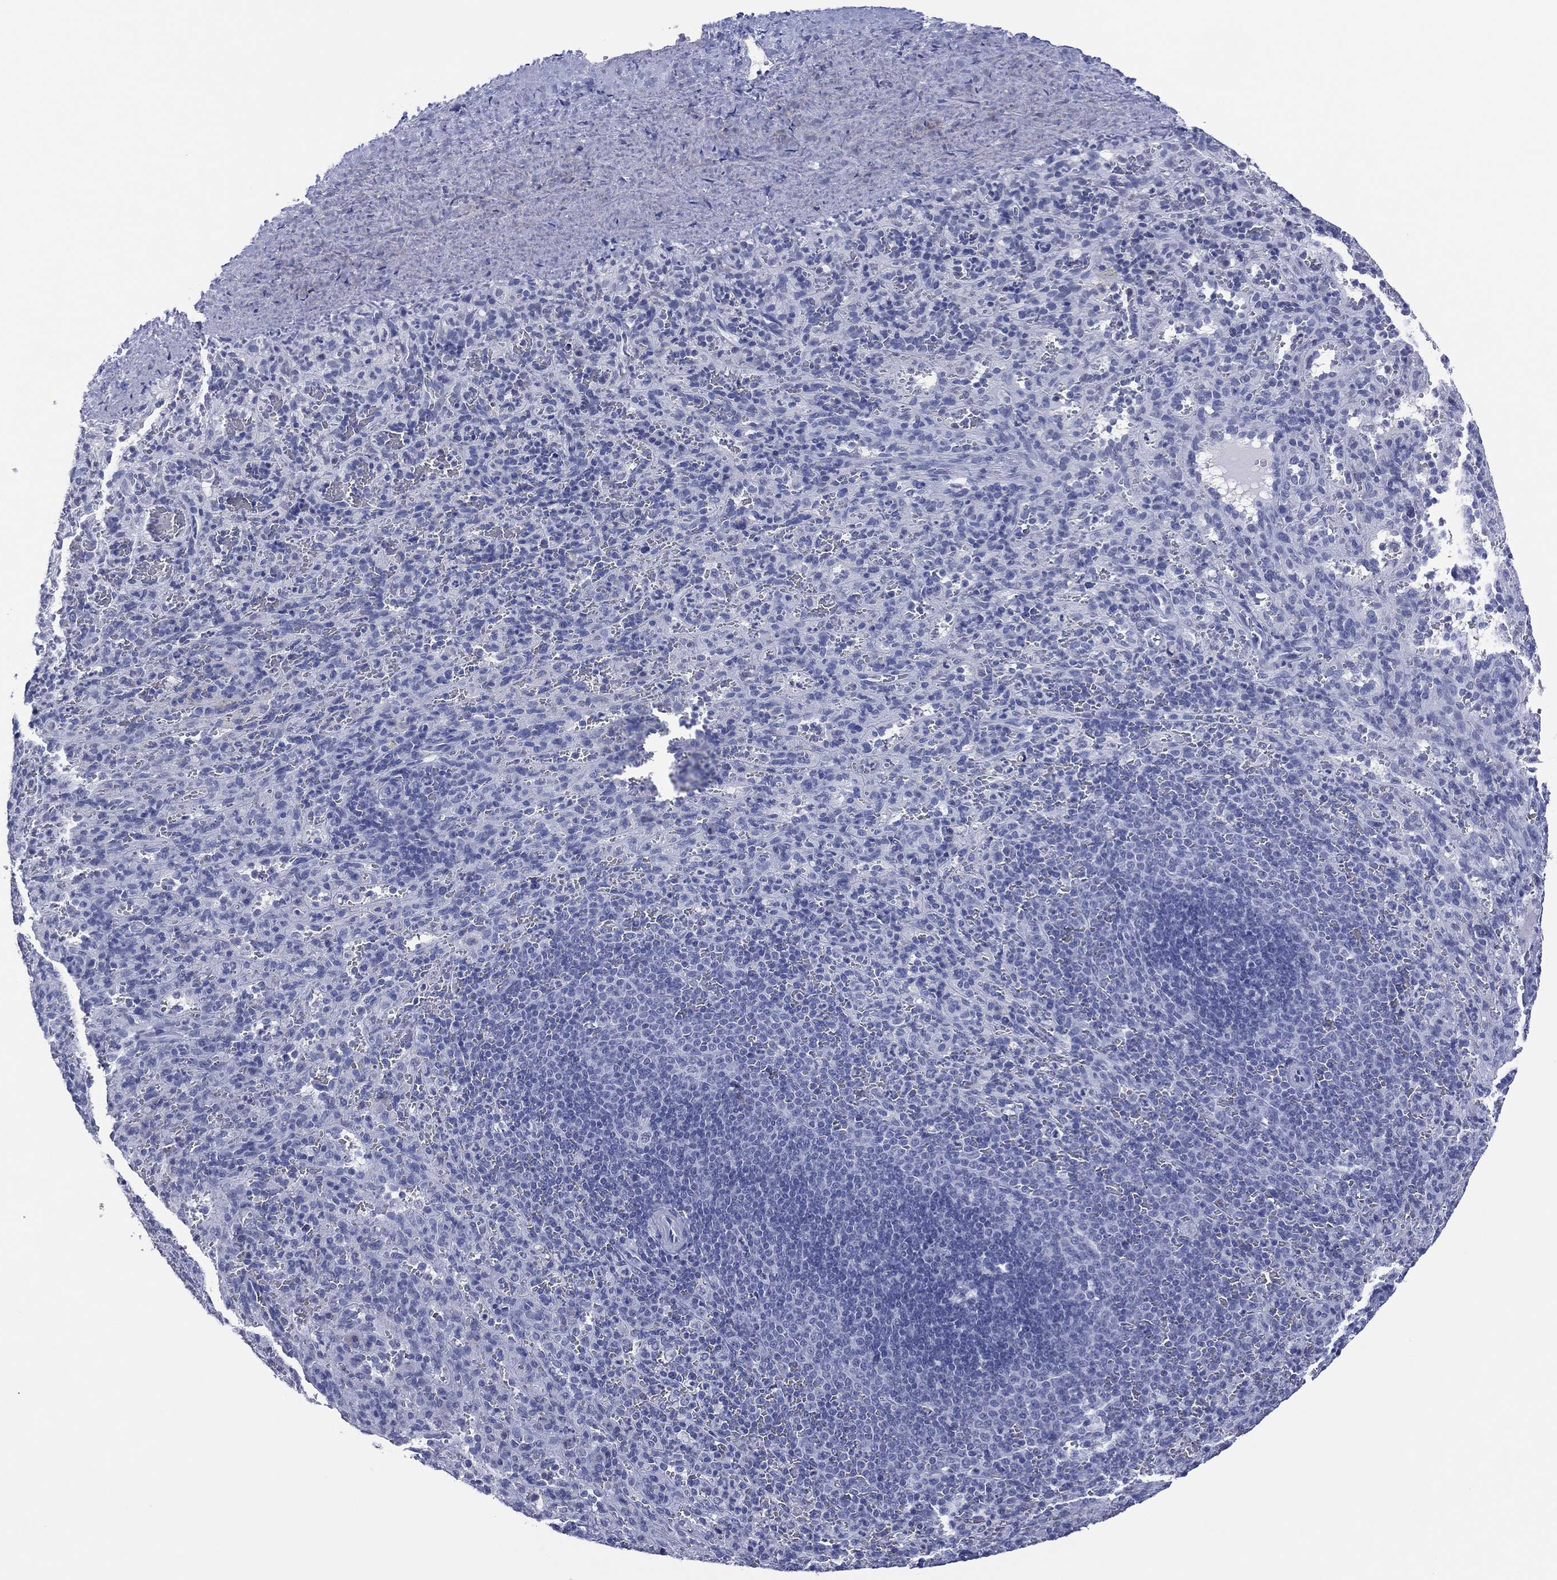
{"staining": {"intensity": "negative", "quantity": "none", "location": "none"}, "tissue": "spleen", "cell_type": "Cells in red pulp", "image_type": "normal", "snomed": [{"axis": "morphology", "description": "Normal tissue, NOS"}, {"axis": "topography", "description": "Spleen"}], "caption": "This is an immunohistochemistry micrograph of benign human spleen. There is no positivity in cells in red pulp.", "gene": "UTF1", "patient": {"sex": "male", "age": 57}}